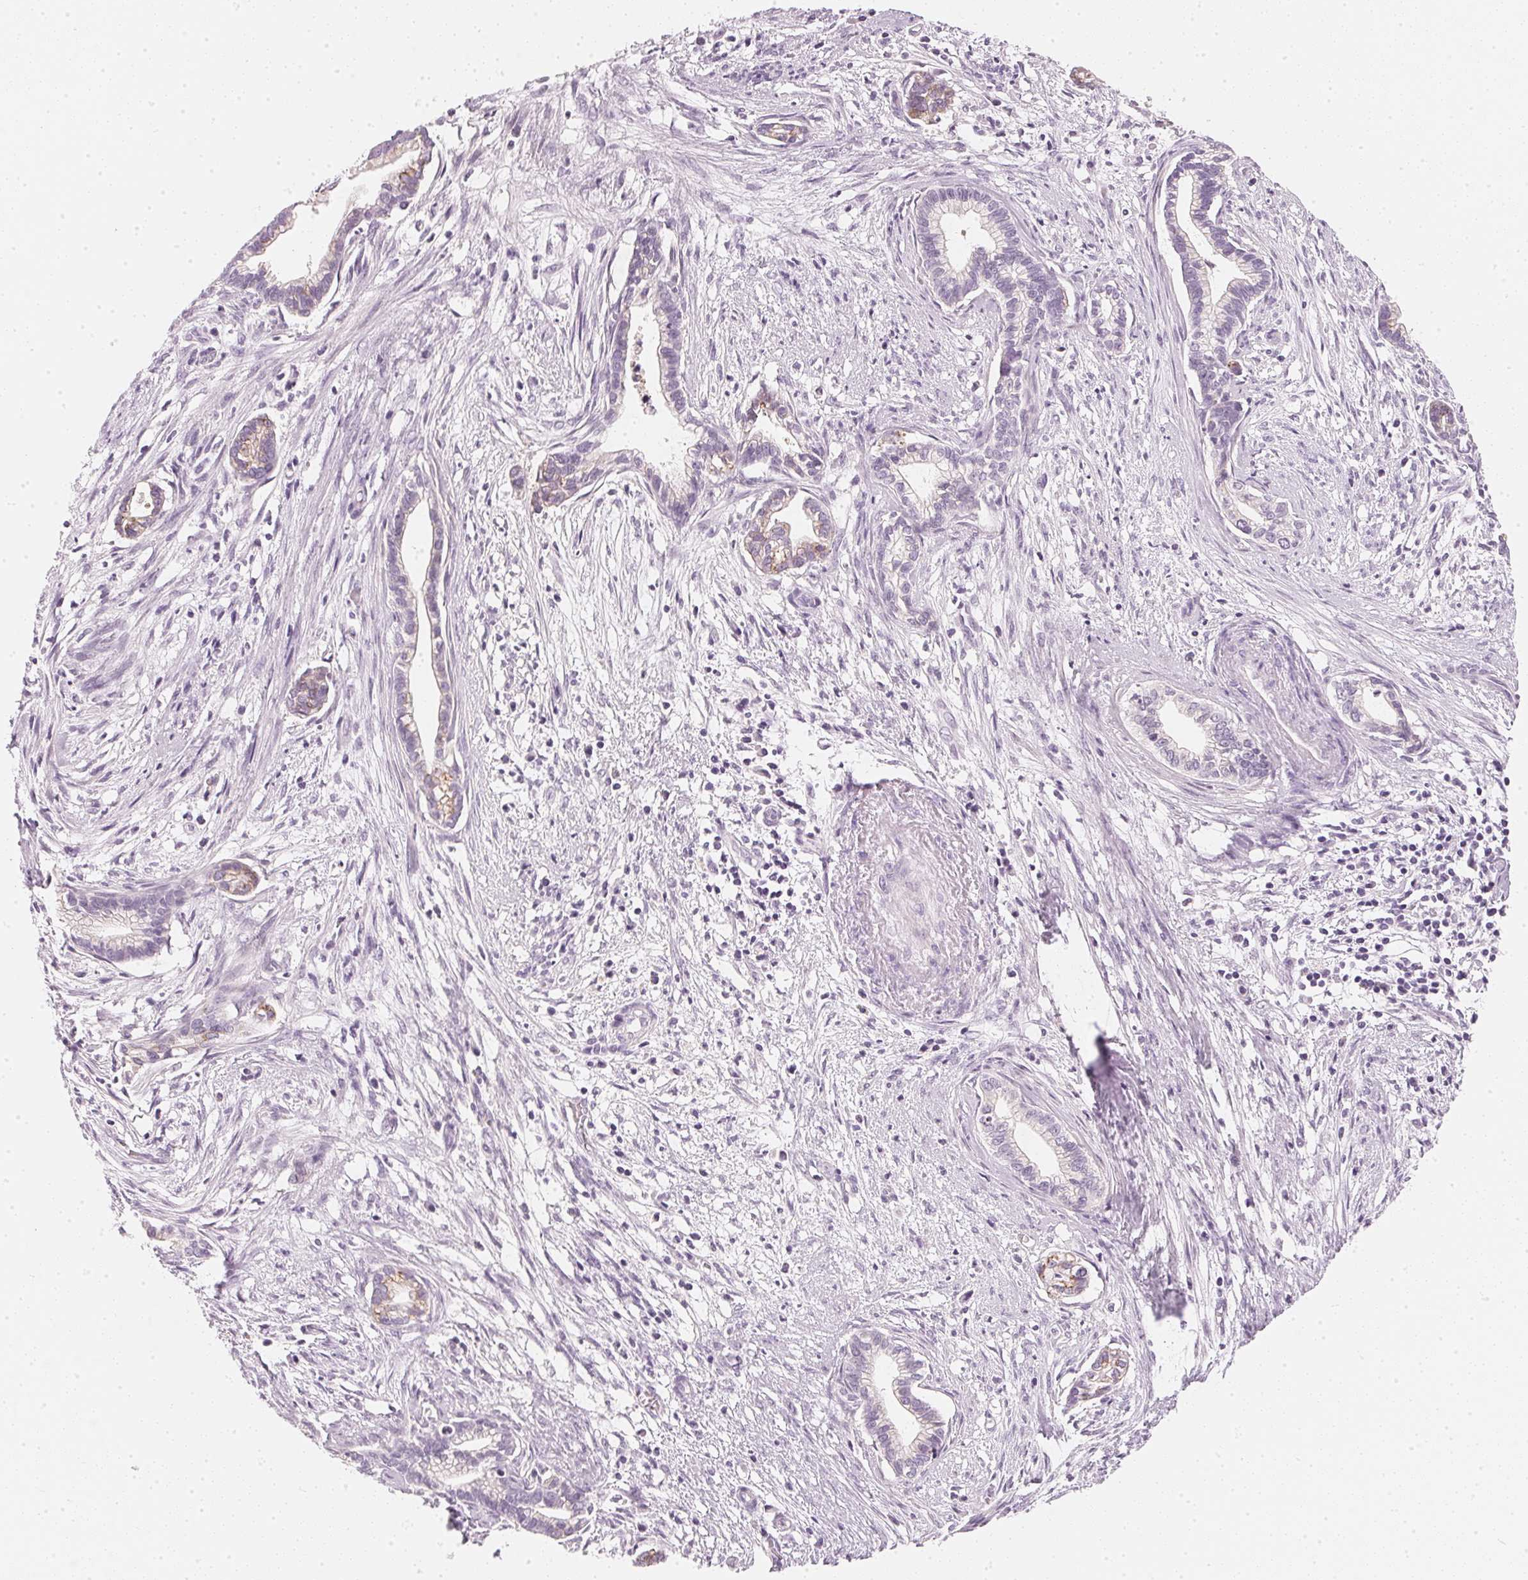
{"staining": {"intensity": "negative", "quantity": "none", "location": "none"}, "tissue": "cervical cancer", "cell_type": "Tumor cells", "image_type": "cancer", "snomed": [{"axis": "morphology", "description": "Adenocarcinoma, NOS"}, {"axis": "topography", "description": "Cervix"}], "caption": "This is a micrograph of immunohistochemistry staining of cervical adenocarcinoma, which shows no expression in tumor cells.", "gene": "CHST4", "patient": {"sex": "female", "age": 62}}